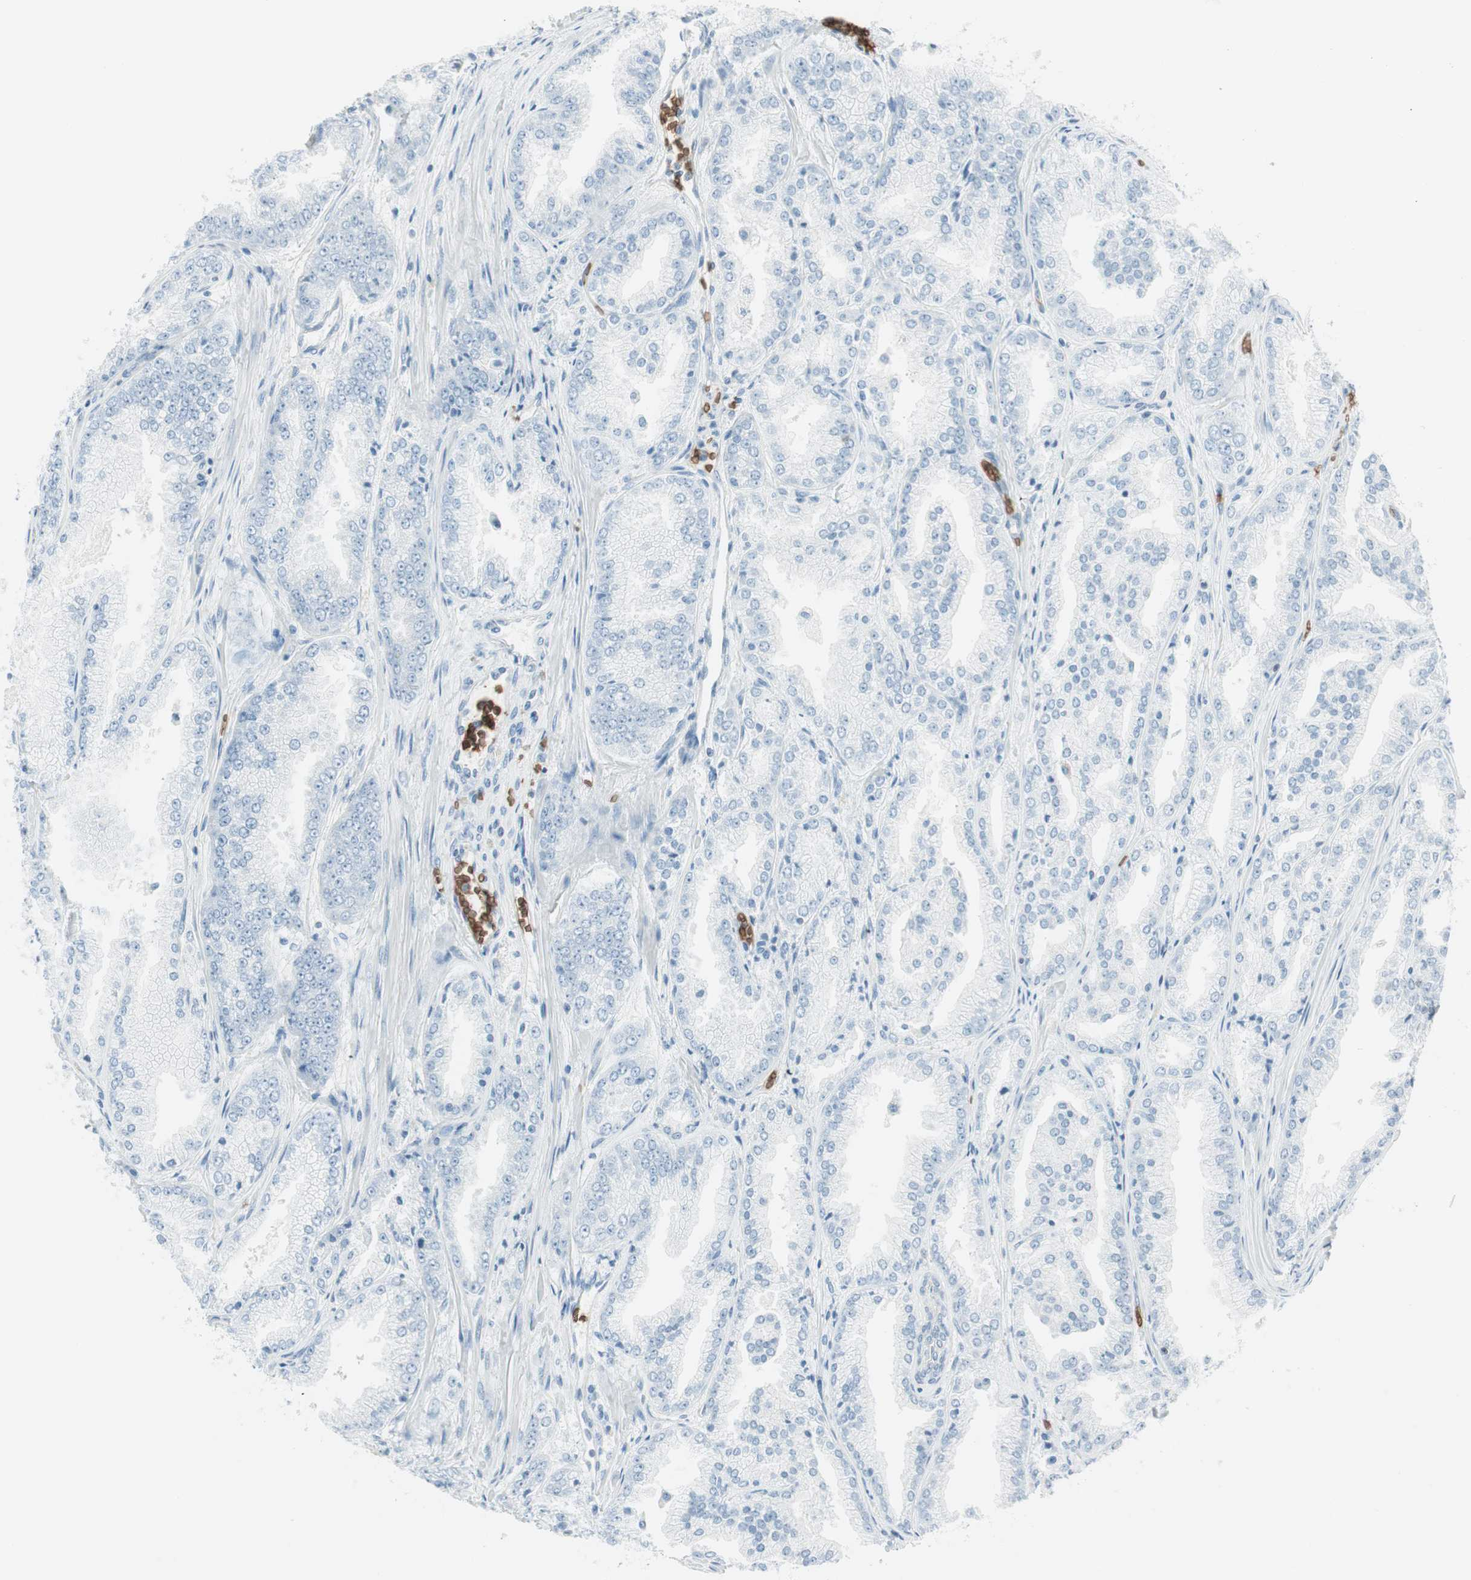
{"staining": {"intensity": "negative", "quantity": "none", "location": "none"}, "tissue": "prostate cancer", "cell_type": "Tumor cells", "image_type": "cancer", "snomed": [{"axis": "morphology", "description": "Adenocarcinoma, High grade"}, {"axis": "topography", "description": "Prostate"}], "caption": "Prostate cancer (high-grade adenocarcinoma) was stained to show a protein in brown. There is no significant positivity in tumor cells.", "gene": "MAP4K1", "patient": {"sex": "male", "age": 61}}